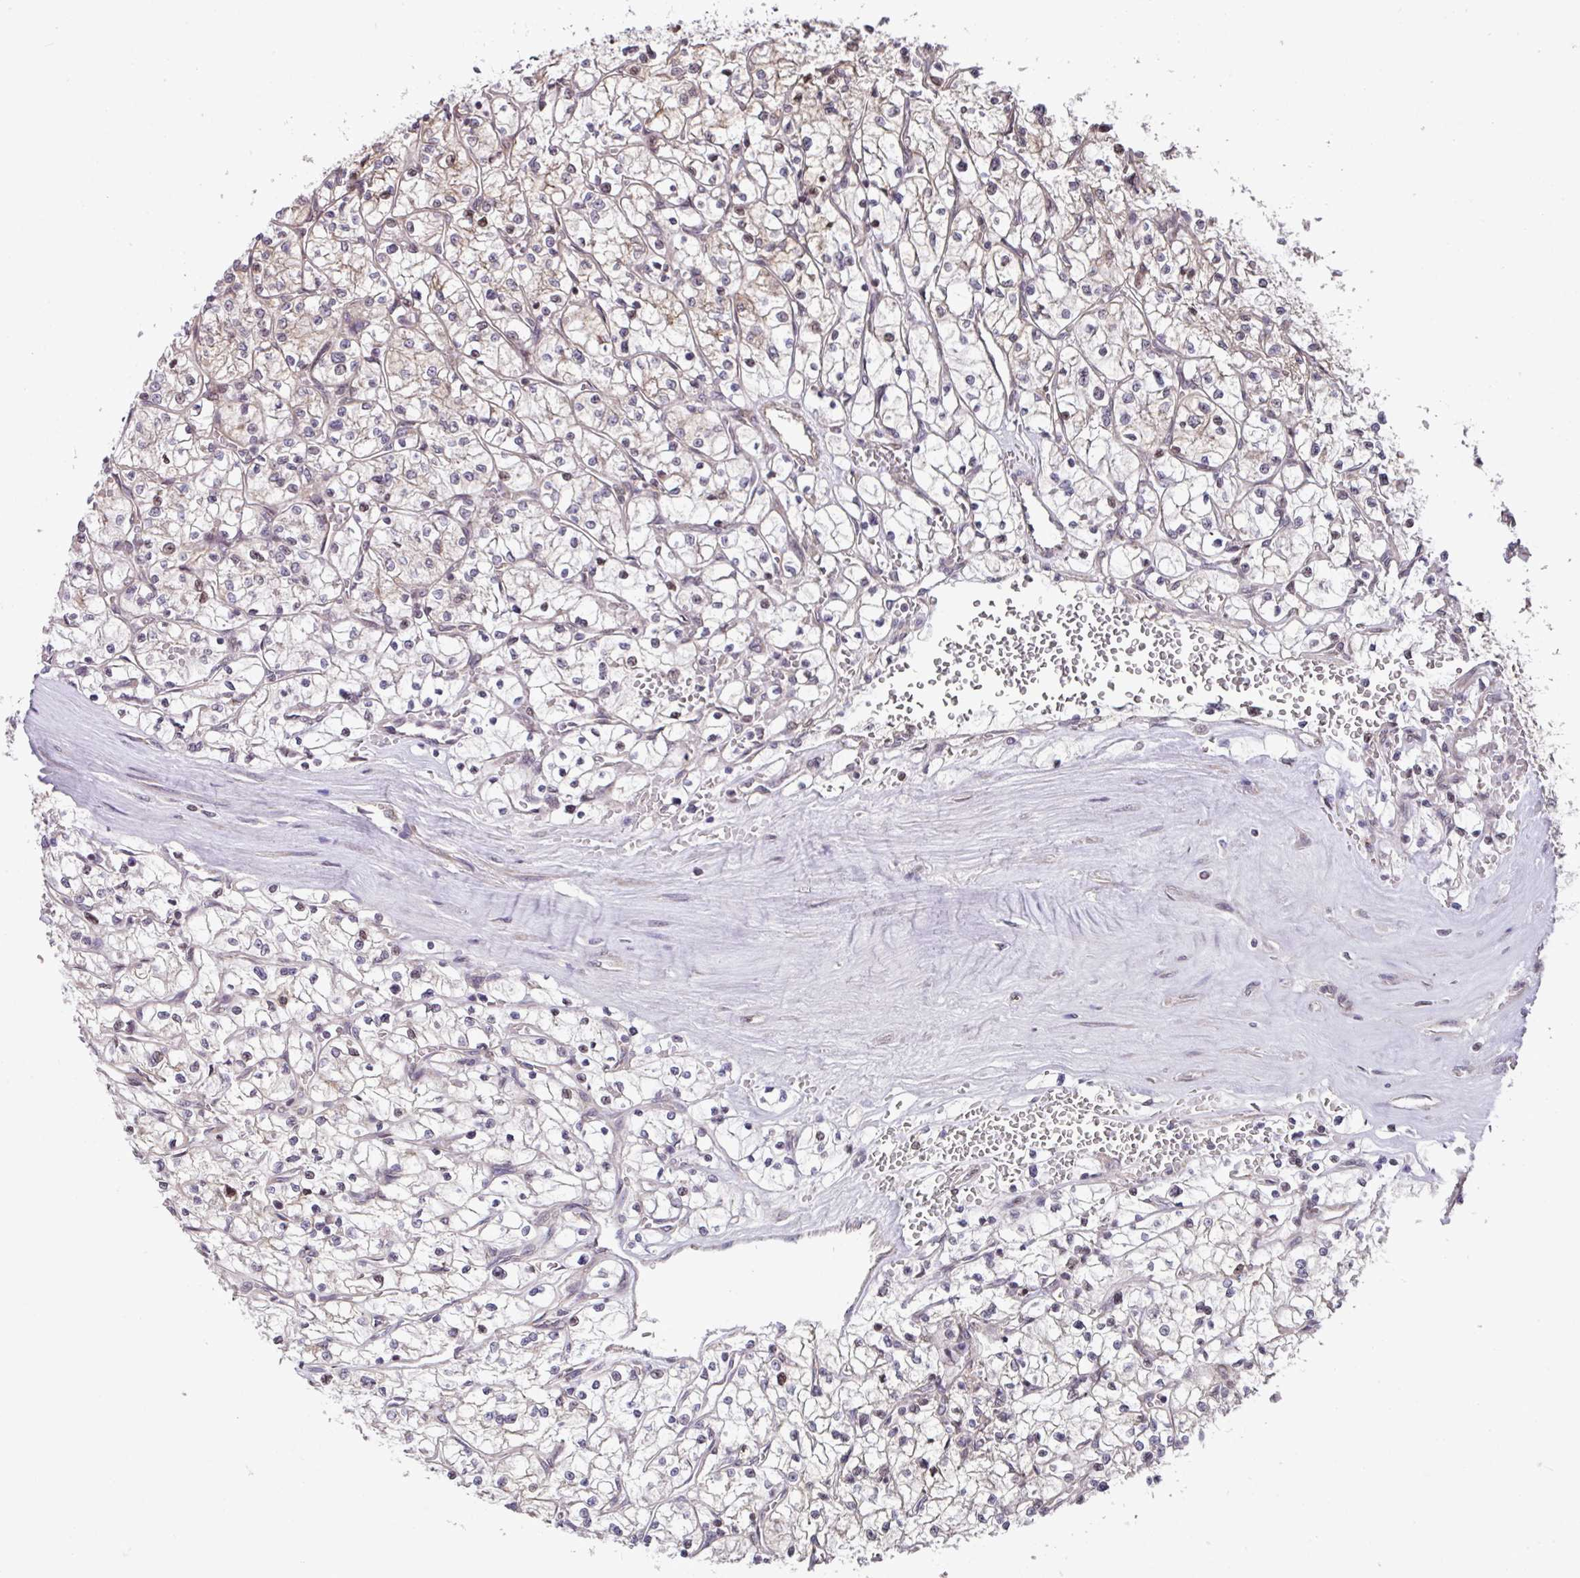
{"staining": {"intensity": "weak", "quantity": "<25%", "location": "cytoplasmic/membranous"}, "tissue": "renal cancer", "cell_type": "Tumor cells", "image_type": "cancer", "snomed": [{"axis": "morphology", "description": "Adenocarcinoma, NOS"}, {"axis": "topography", "description": "Kidney"}], "caption": "There is no significant positivity in tumor cells of renal adenocarcinoma. Nuclei are stained in blue.", "gene": "PLK1", "patient": {"sex": "female", "age": 64}}